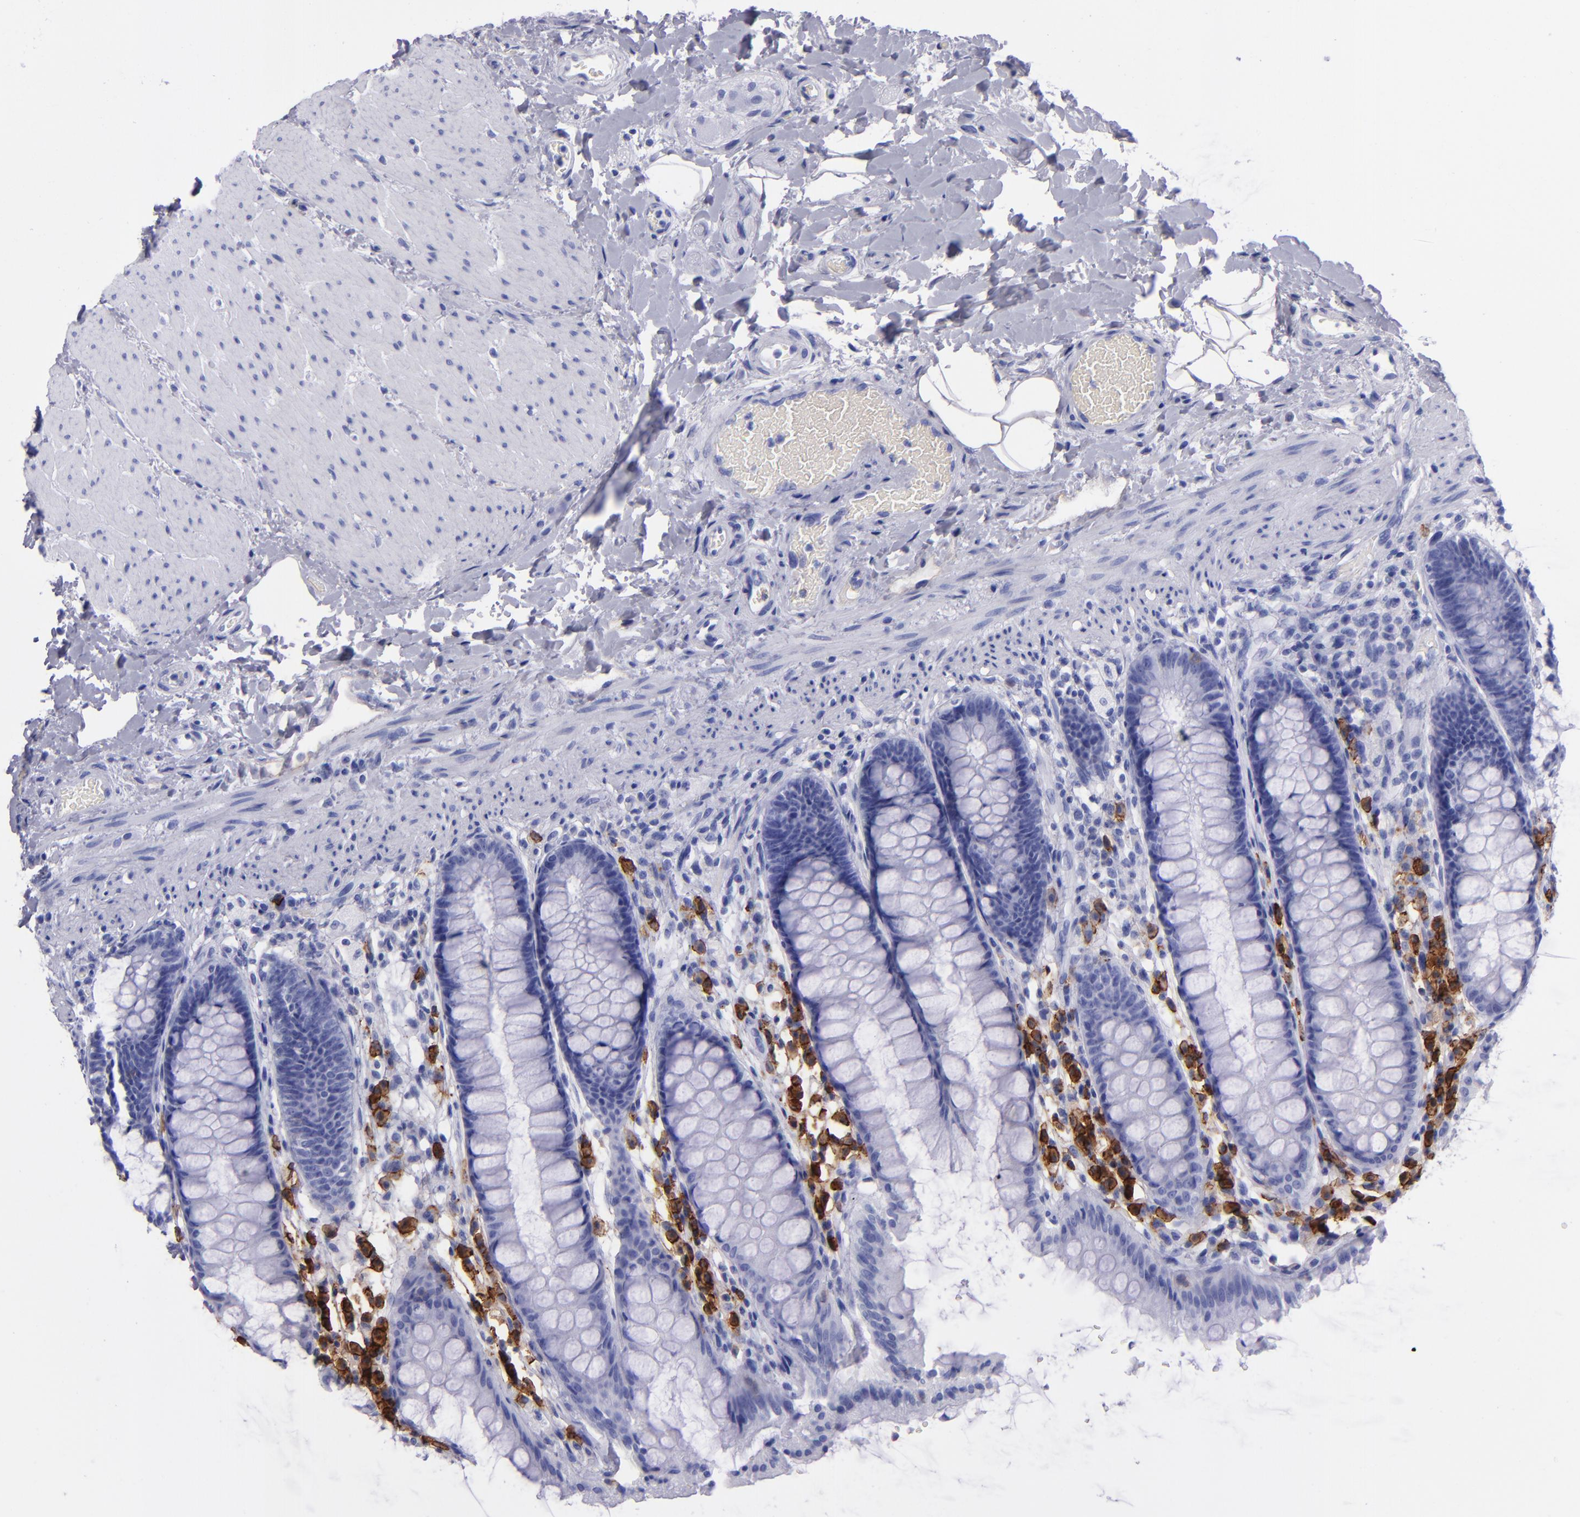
{"staining": {"intensity": "negative", "quantity": "none", "location": "none"}, "tissue": "rectum", "cell_type": "Glandular cells", "image_type": "normal", "snomed": [{"axis": "morphology", "description": "Normal tissue, NOS"}, {"axis": "topography", "description": "Rectum"}], "caption": "This is an immunohistochemistry (IHC) photomicrograph of unremarkable human rectum. There is no expression in glandular cells.", "gene": "CD38", "patient": {"sex": "female", "age": 46}}